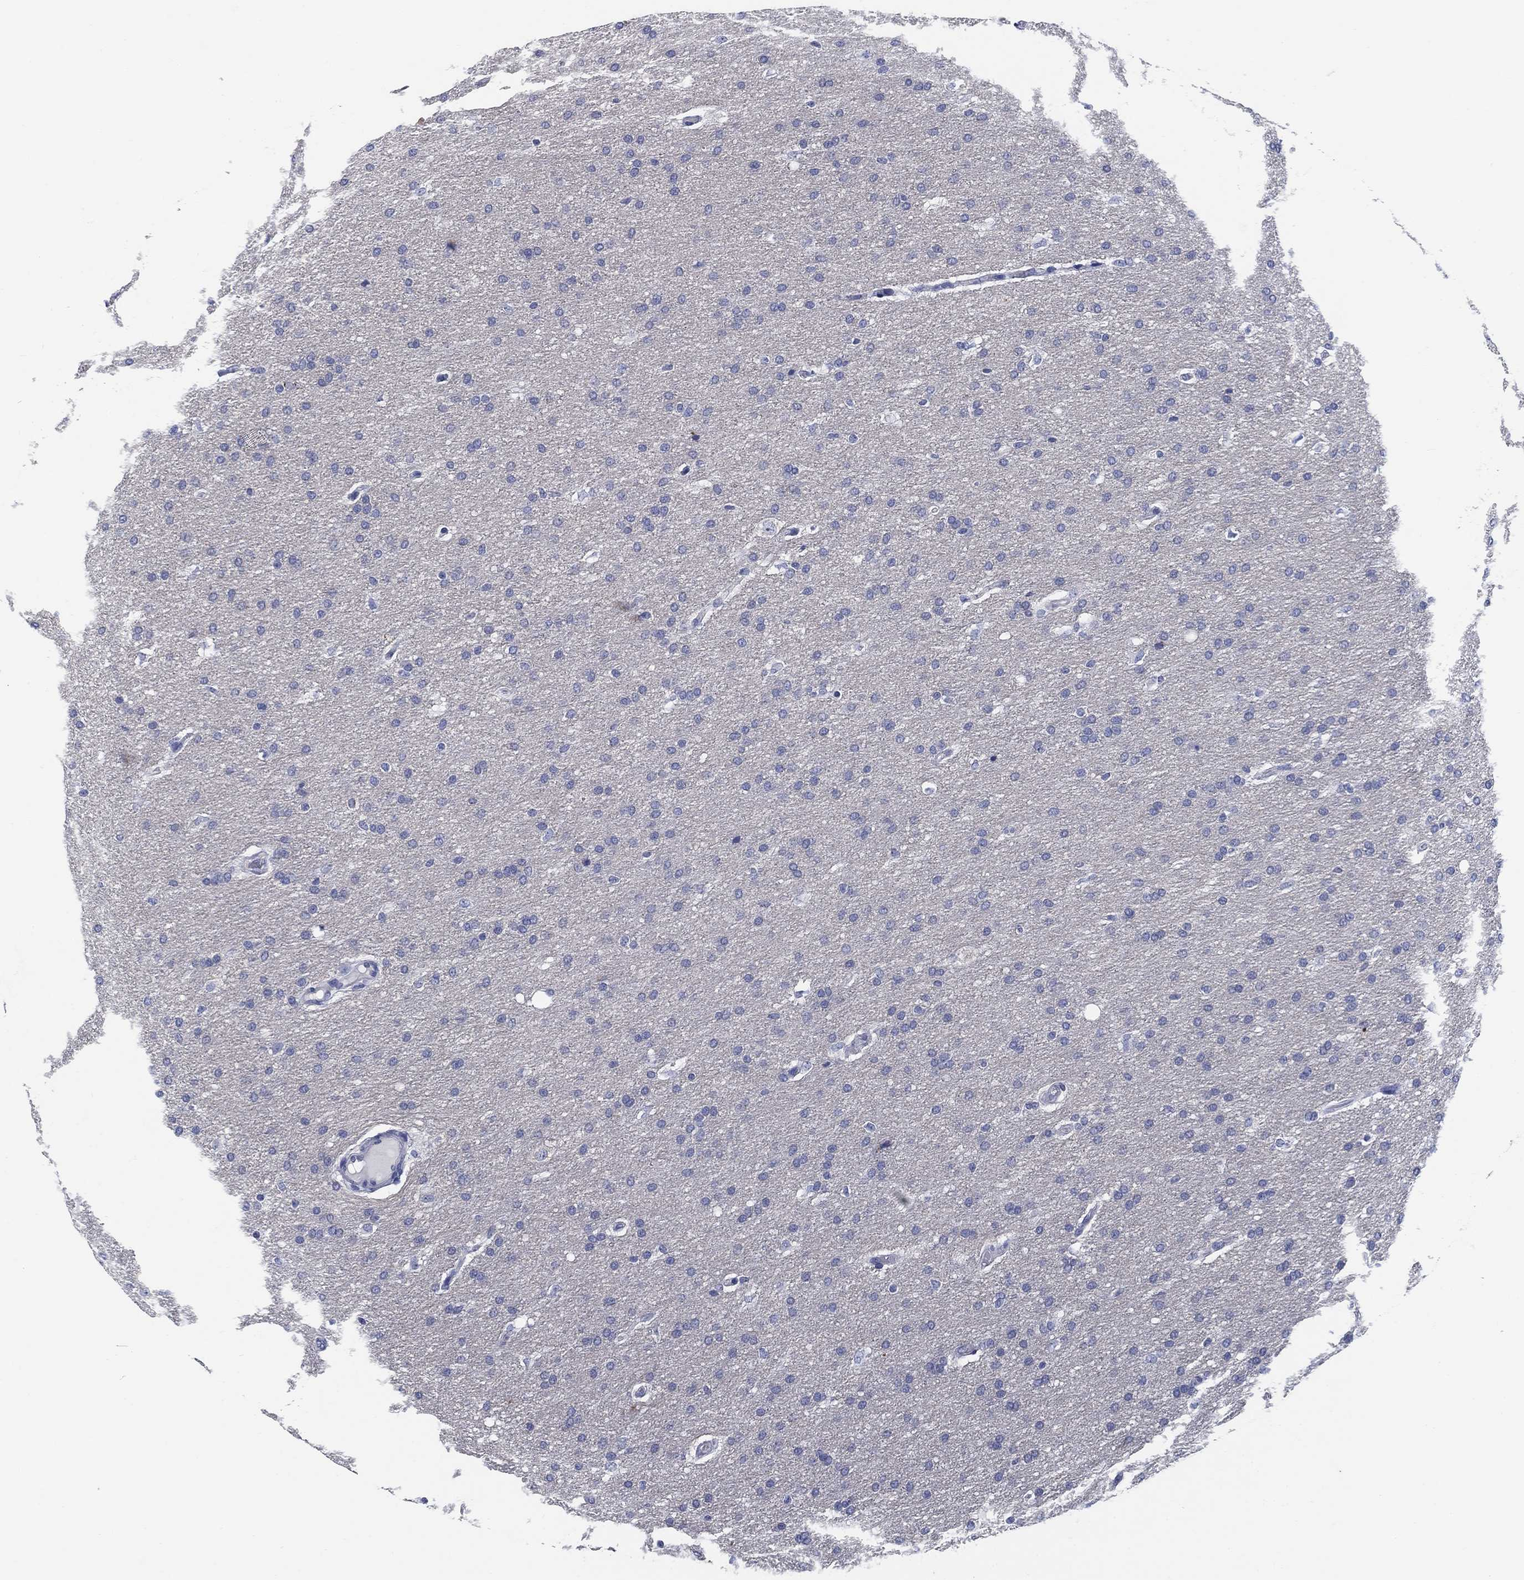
{"staining": {"intensity": "negative", "quantity": "none", "location": "none"}, "tissue": "glioma", "cell_type": "Tumor cells", "image_type": "cancer", "snomed": [{"axis": "morphology", "description": "Glioma, malignant, Low grade"}, {"axis": "topography", "description": "Brain"}], "caption": "A photomicrograph of human glioma is negative for staining in tumor cells.", "gene": "CLUL1", "patient": {"sex": "female", "age": 37}}